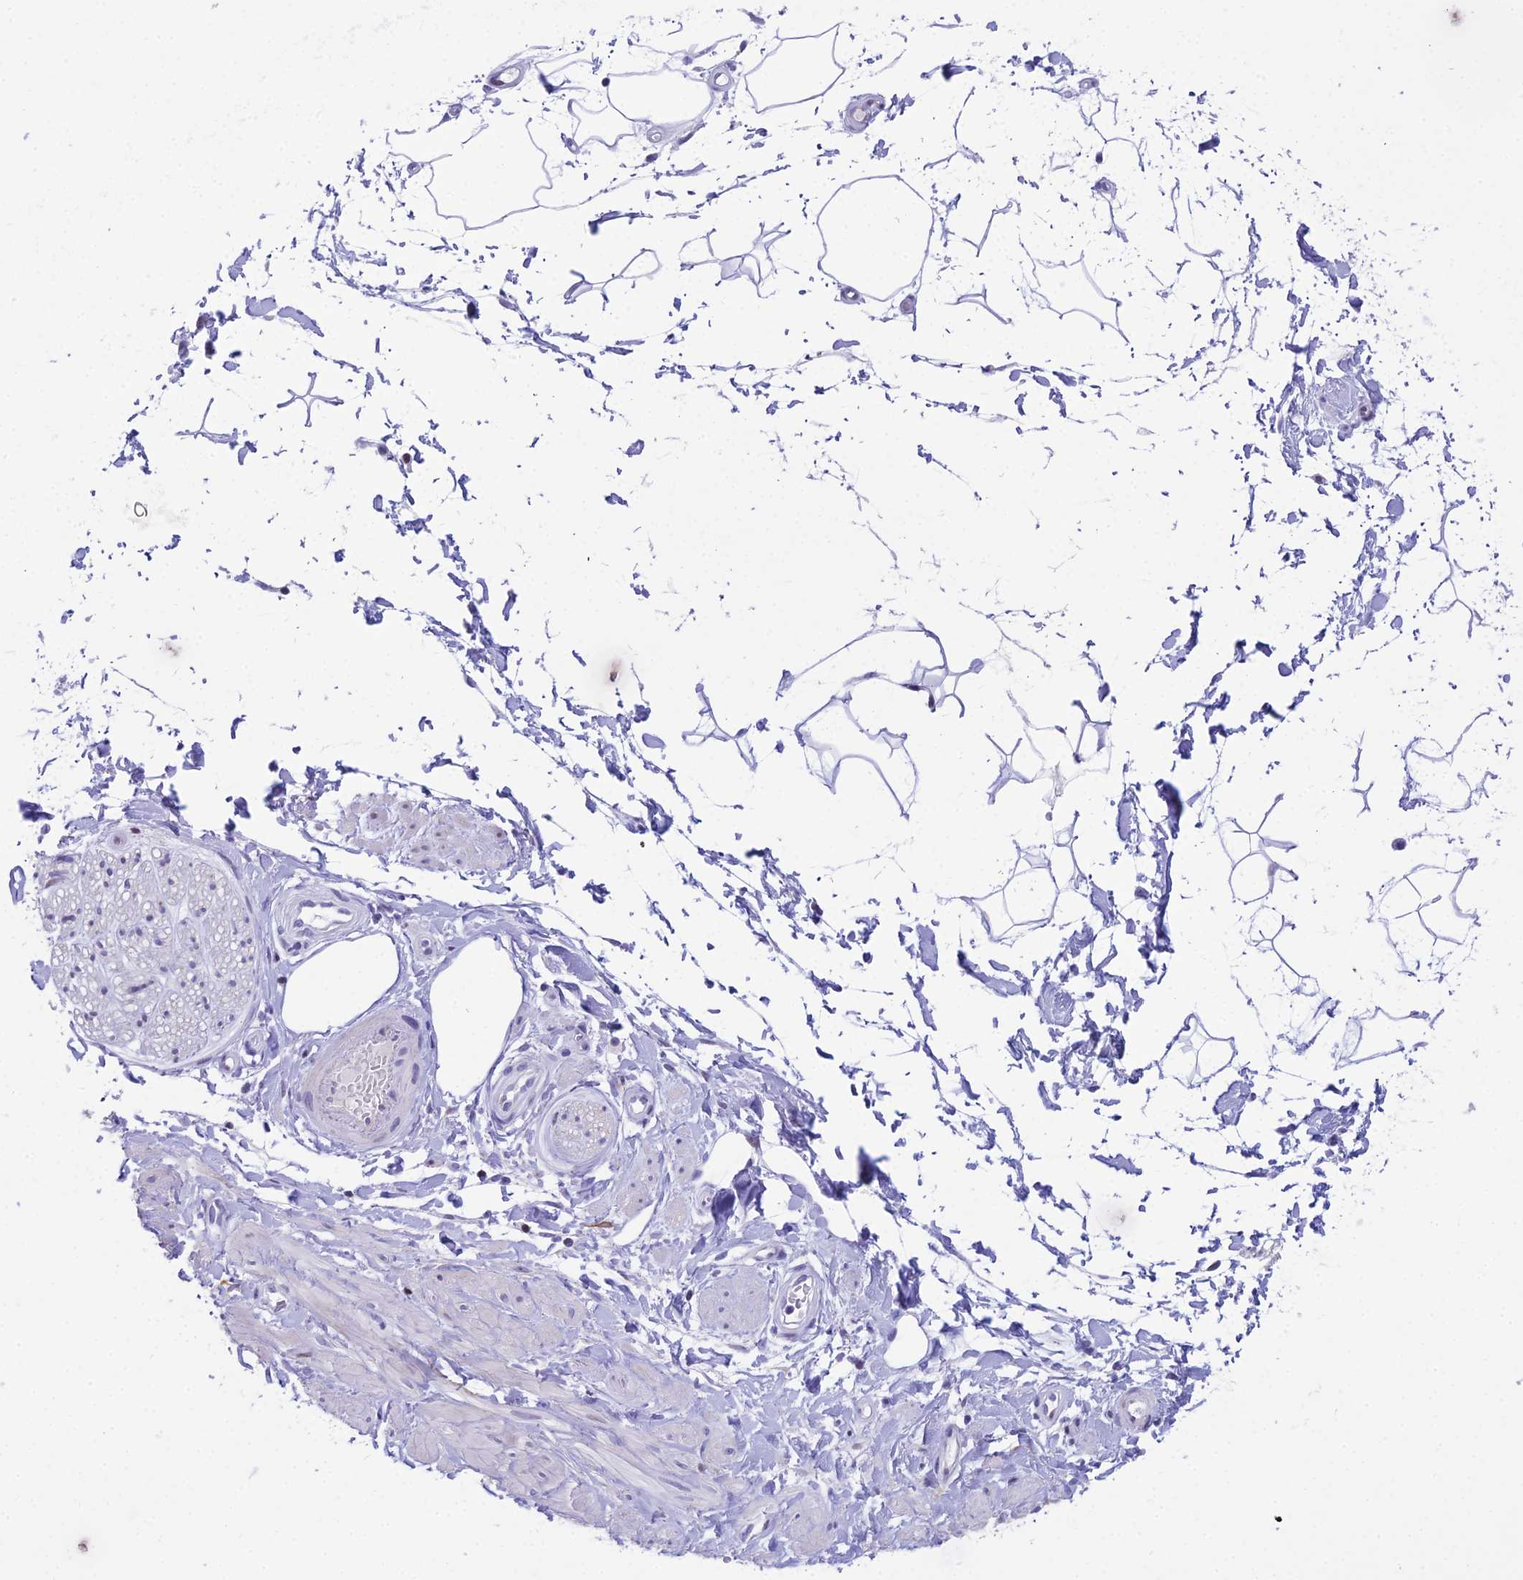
{"staining": {"intensity": "negative", "quantity": "none", "location": "none"}, "tissue": "adipose tissue", "cell_type": "Adipocytes", "image_type": "normal", "snomed": [{"axis": "morphology", "description": "Normal tissue, NOS"}, {"axis": "topography", "description": "Soft tissue"}, {"axis": "topography", "description": "Adipose tissue"}, {"axis": "topography", "description": "Vascular tissue"}, {"axis": "topography", "description": "Peripheral nerve tissue"}], "caption": "This is a histopathology image of immunohistochemistry staining of normal adipose tissue, which shows no staining in adipocytes.", "gene": "CC2D2A", "patient": {"sex": "male", "age": 74}}